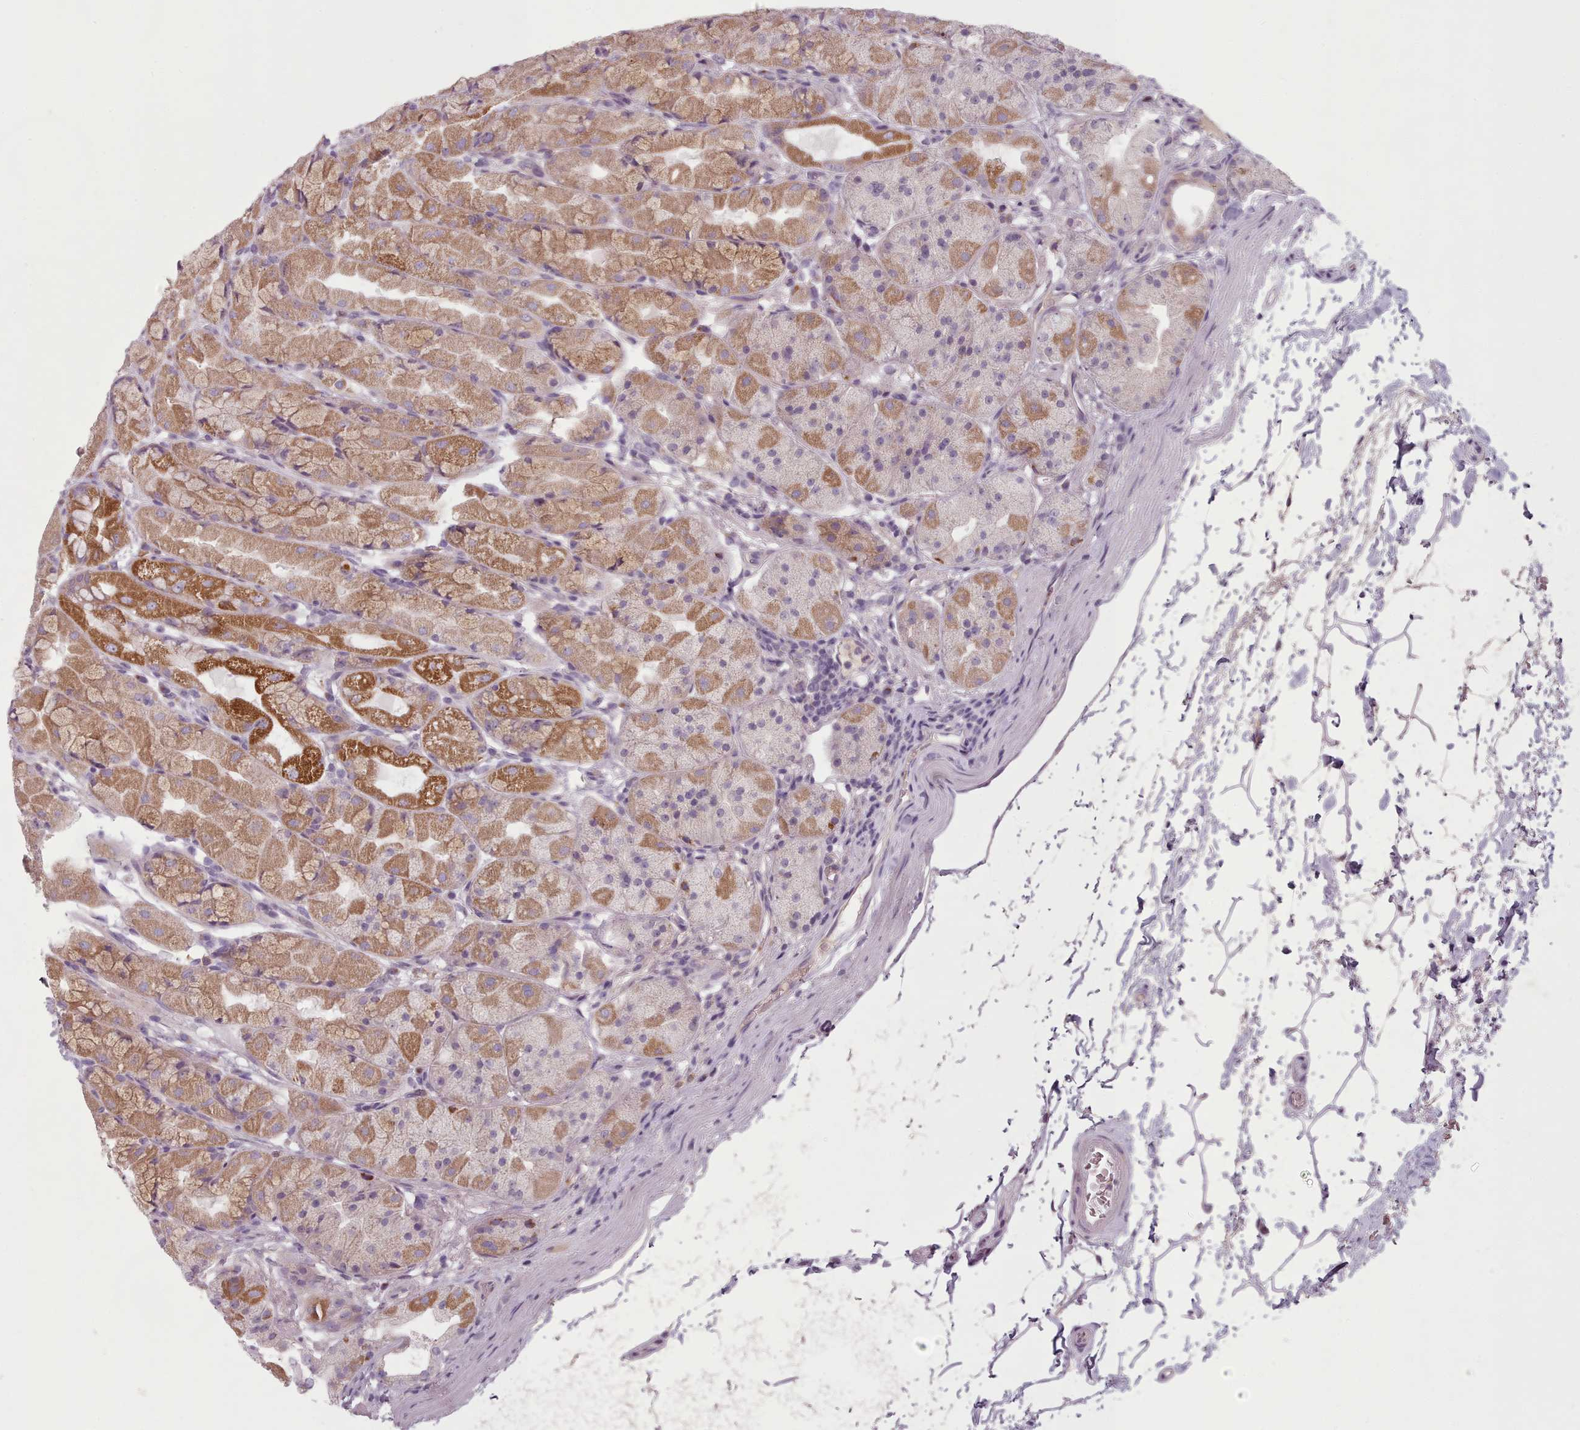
{"staining": {"intensity": "moderate", "quantity": ">75%", "location": "cytoplasmic/membranous"}, "tissue": "stomach", "cell_type": "Glandular cells", "image_type": "normal", "snomed": [{"axis": "morphology", "description": "Normal tissue, NOS"}, {"axis": "topography", "description": "Stomach"}], "caption": "Protein staining of normal stomach exhibits moderate cytoplasmic/membranous staining in about >75% of glandular cells. (DAB (3,3'-diaminobenzidine) IHC with brightfield microscopy, high magnification).", "gene": "LAPTM5", "patient": {"sex": "male", "age": 57}}